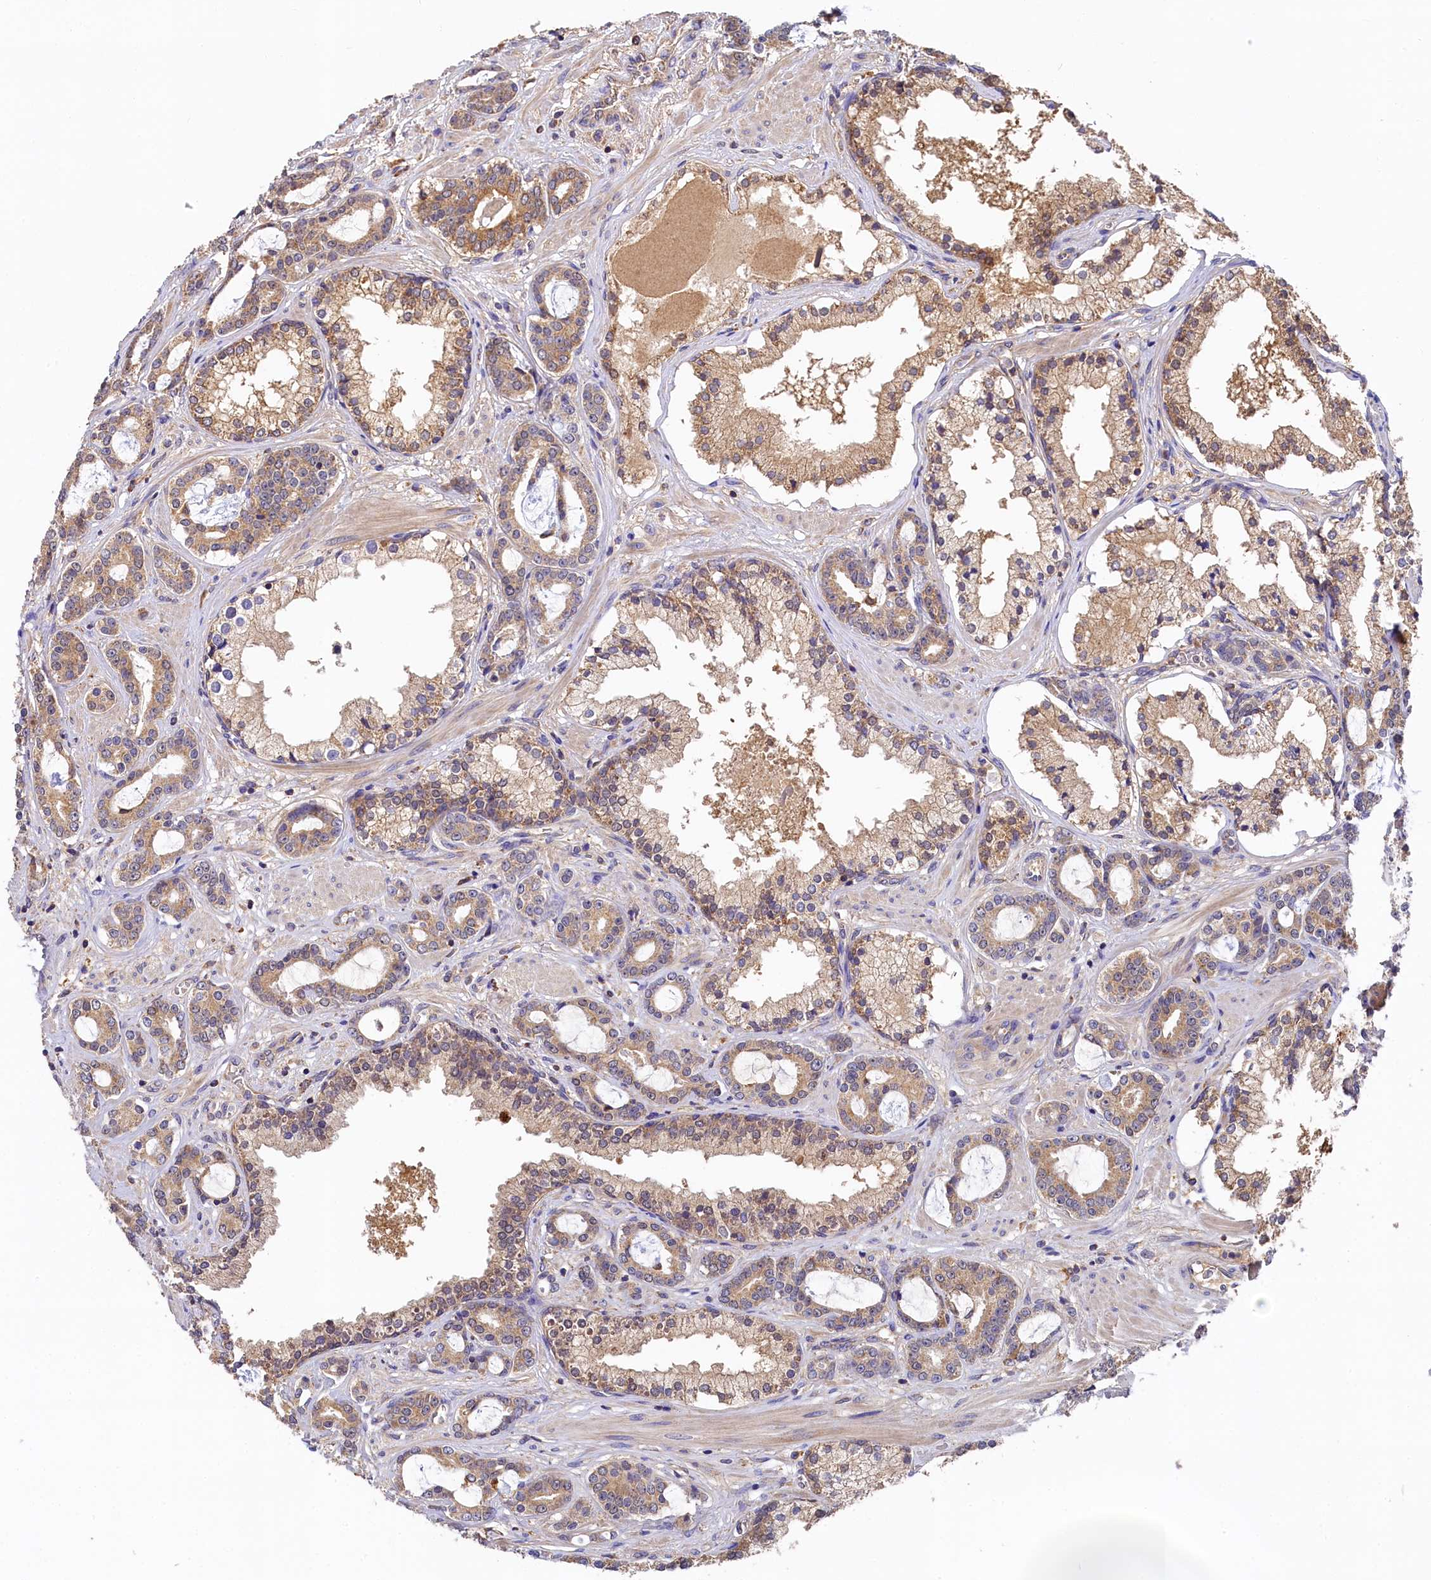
{"staining": {"intensity": "weak", "quantity": ">75%", "location": "cytoplasmic/membranous"}, "tissue": "prostate cancer", "cell_type": "Tumor cells", "image_type": "cancer", "snomed": [{"axis": "morphology", "description": "Adenocarcinoma, High grade"}, {"axis": "topography", "description": "Prostate"}], "caption": "Immunohistochemistry of human prostate high-grade adenocarcinoma displays low levels of weak cytoplasmic/membranous staining in about >75% of tumor cells. Ihc stains the protein of interest in brown and the nuclei are stained blue.", "gene": "SEC31B", "patient": {"sex": "male", "age": 58}}